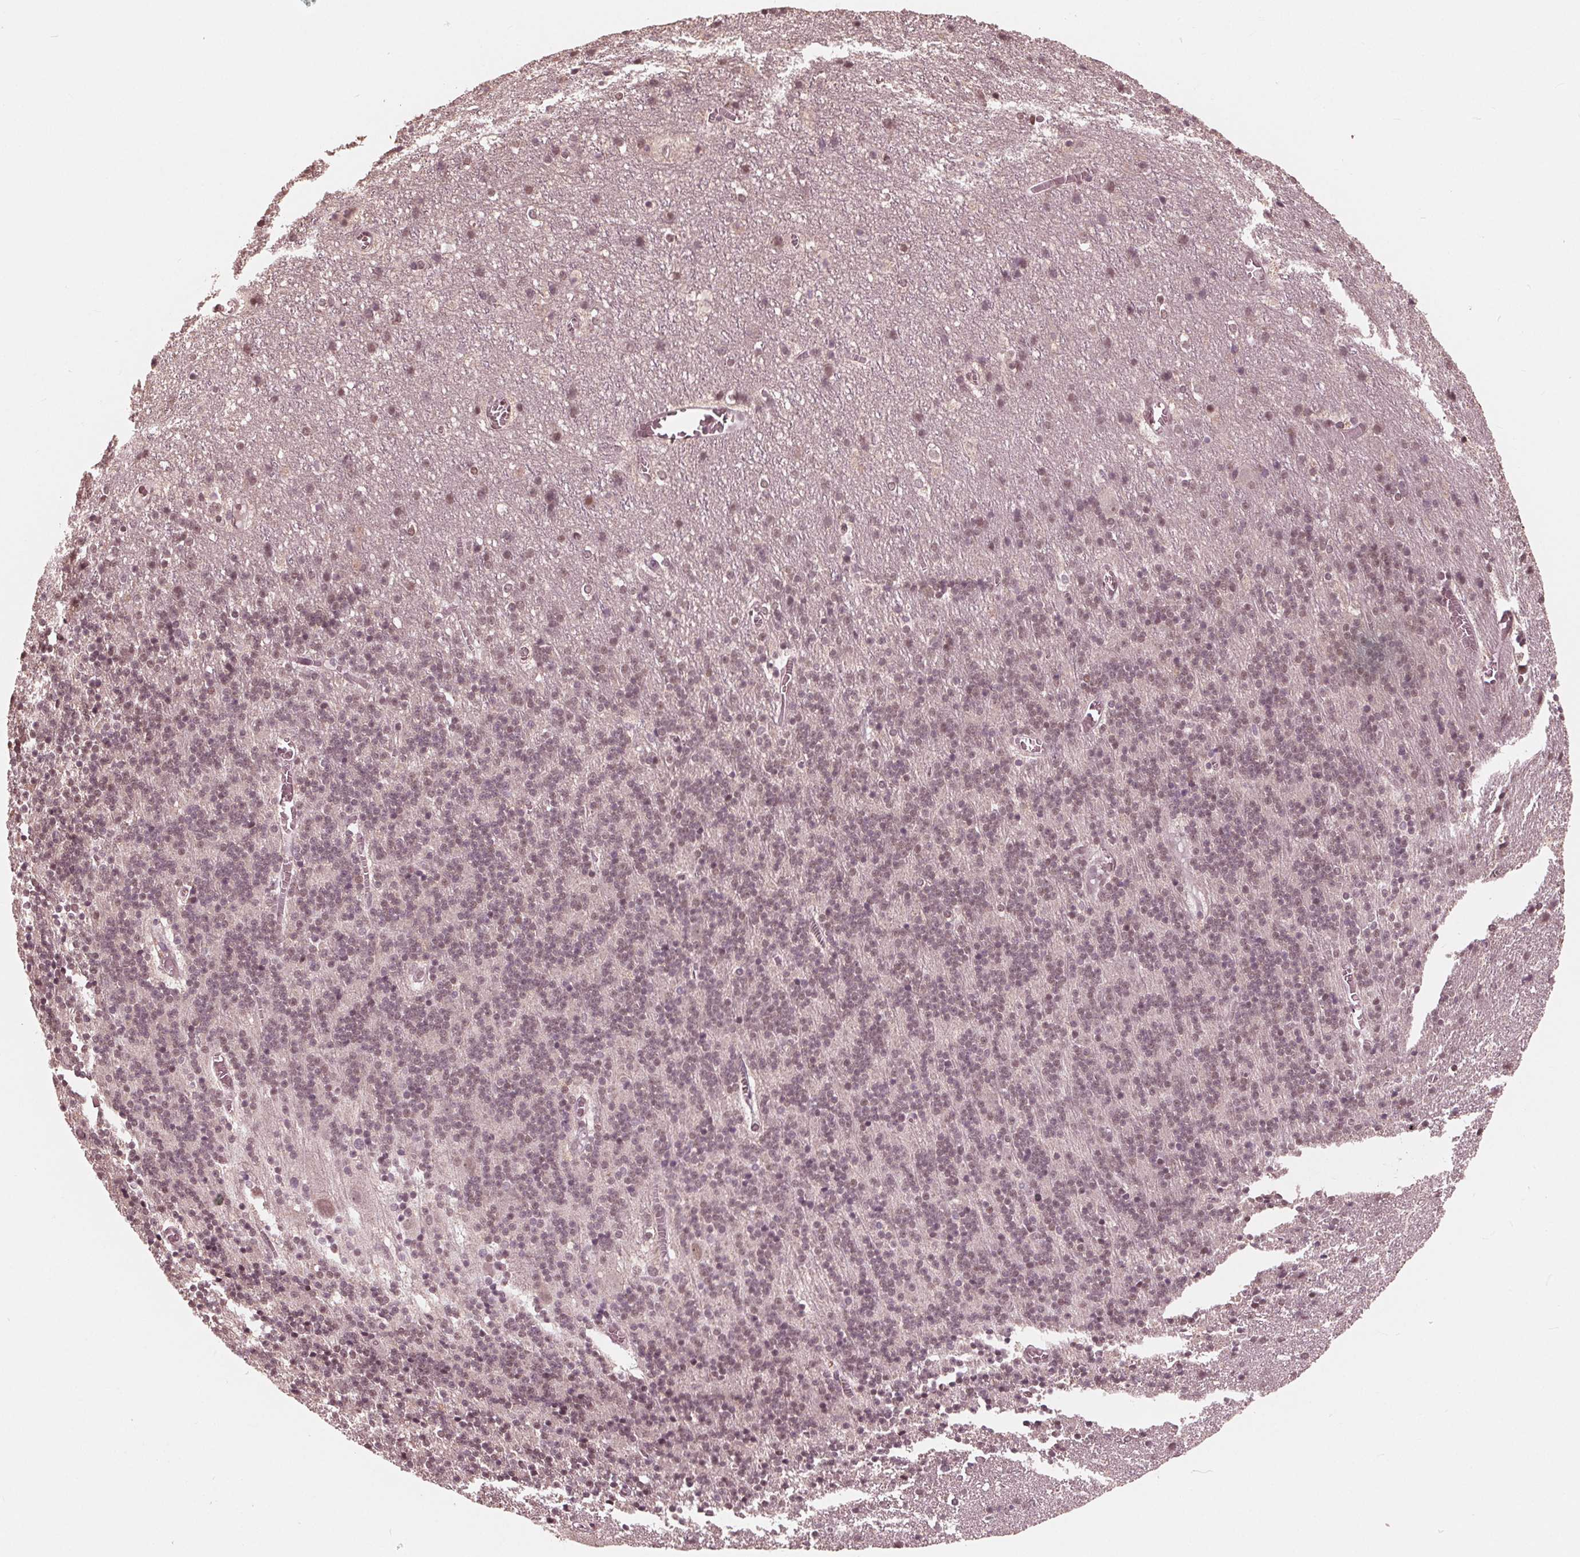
{"staining": {"intensity": "weak", "quantity": ">75%", "location": "nuclear"}, "tissue": "cerebellum", "cell_type": "Cells in granular layer", "image_type": "normal", "snomed": [{"axis": "morphology", "description": "Normal tissue, NOS"}, {"axis": "topography", "description": "Cerebellum"}], "caption": "The immunohistochemical stain shows weak nuclear staining in cells in granular layer of benign cerebellum. (DAB (3,3'-diaminobenzidine) = brown stain, brightfield microscopy at high magnification).", "gene": "HIRIP3", "patient": {"sex": "male", "age": 70}}